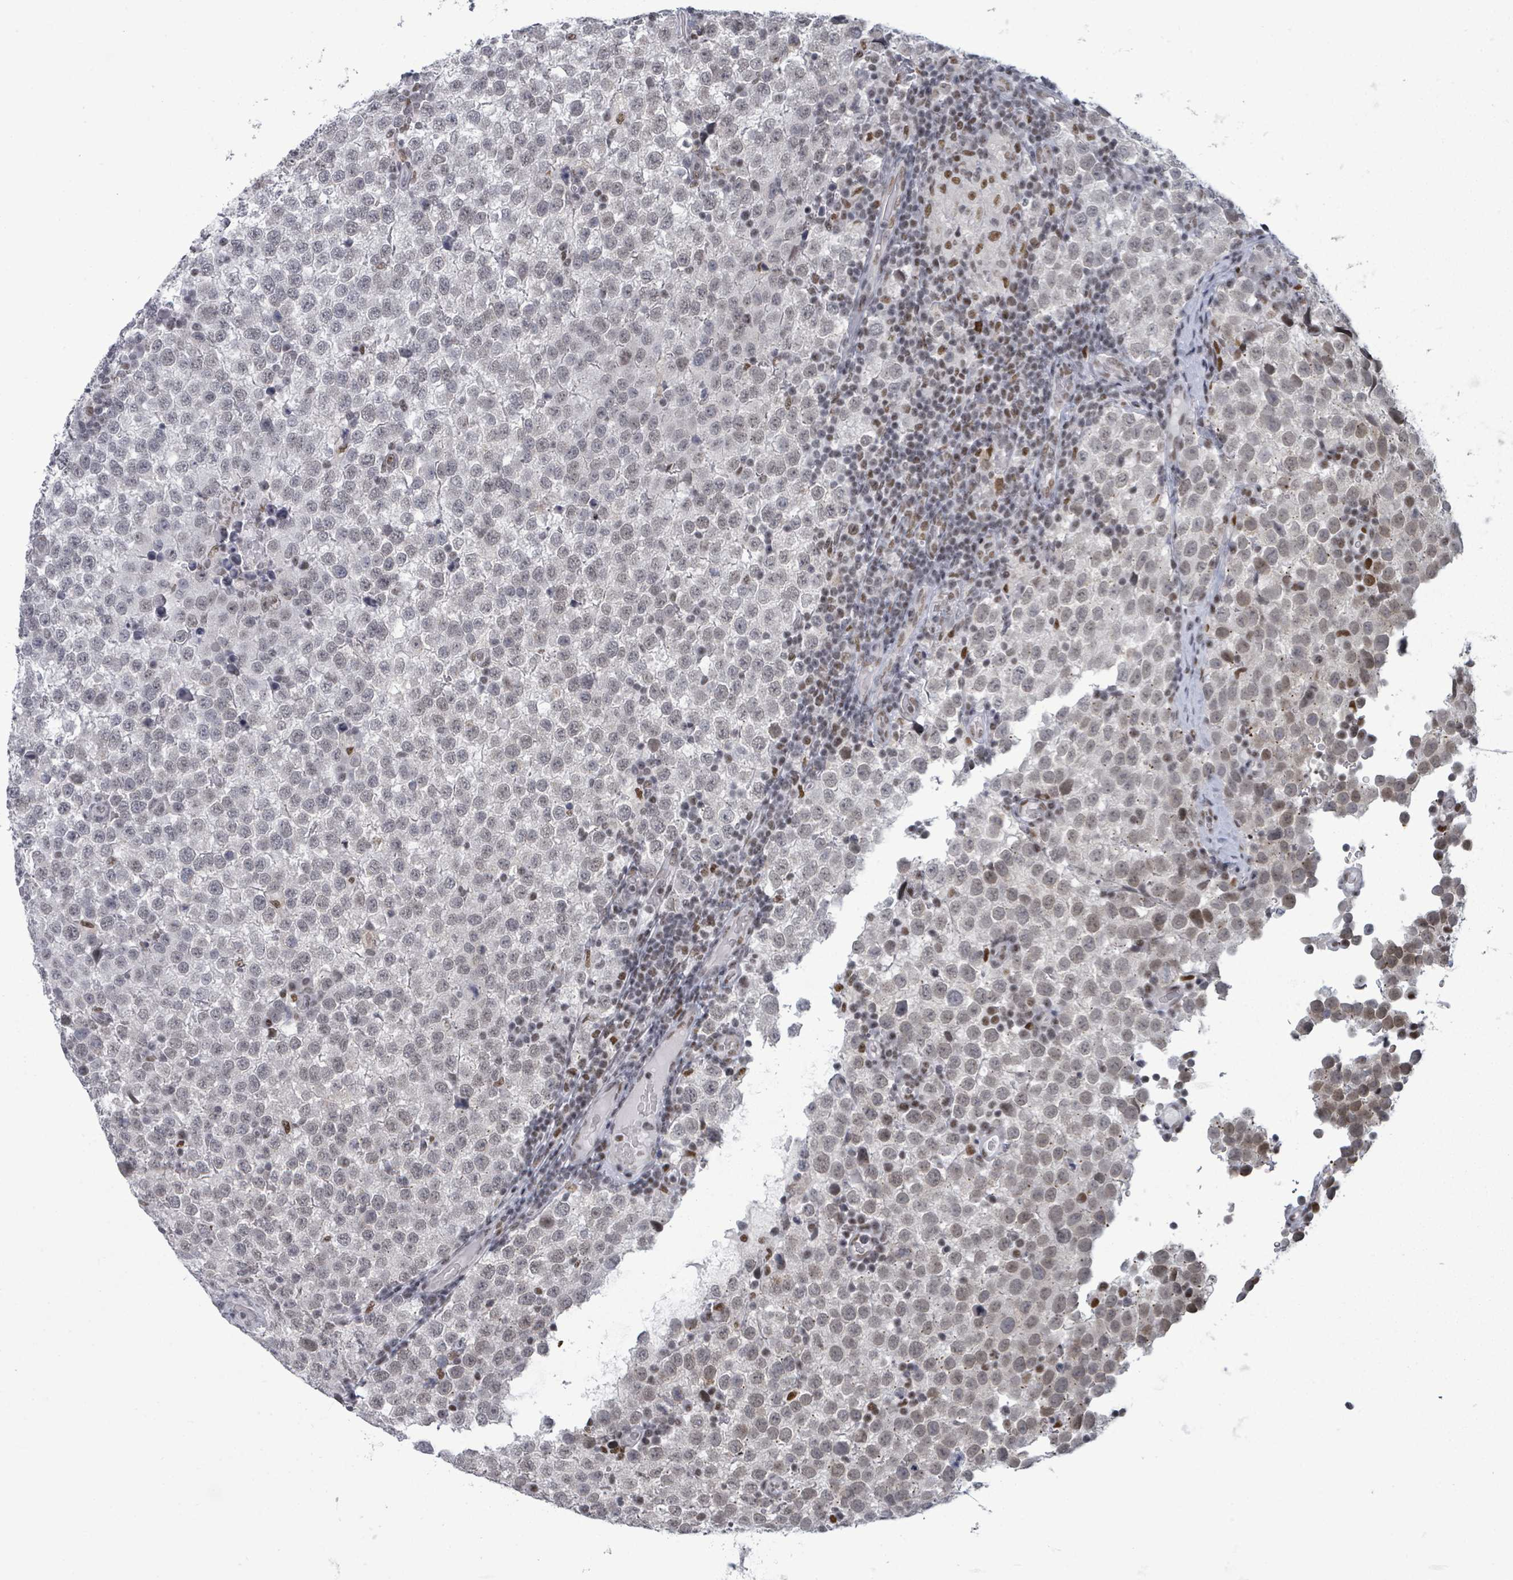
{"staining": {"intensity": "weak", "quantity": "<25%", "location": "nuclear"}, "tissue": "testis cancer", "cell_type": "Tumor cells", "image_type": "cancer", "snomed": [{"axis": "morphology", "description": "Seminoma, NOS"}, {"axis": "topography", "description": "Testis"}], "caption": "Testis cancer stained for a protein using immunohistochemistry (IHC) exhibits no staining tumor cells.", "gene": "ERCC5", "patient": {"sex": "male", "age": 34}}